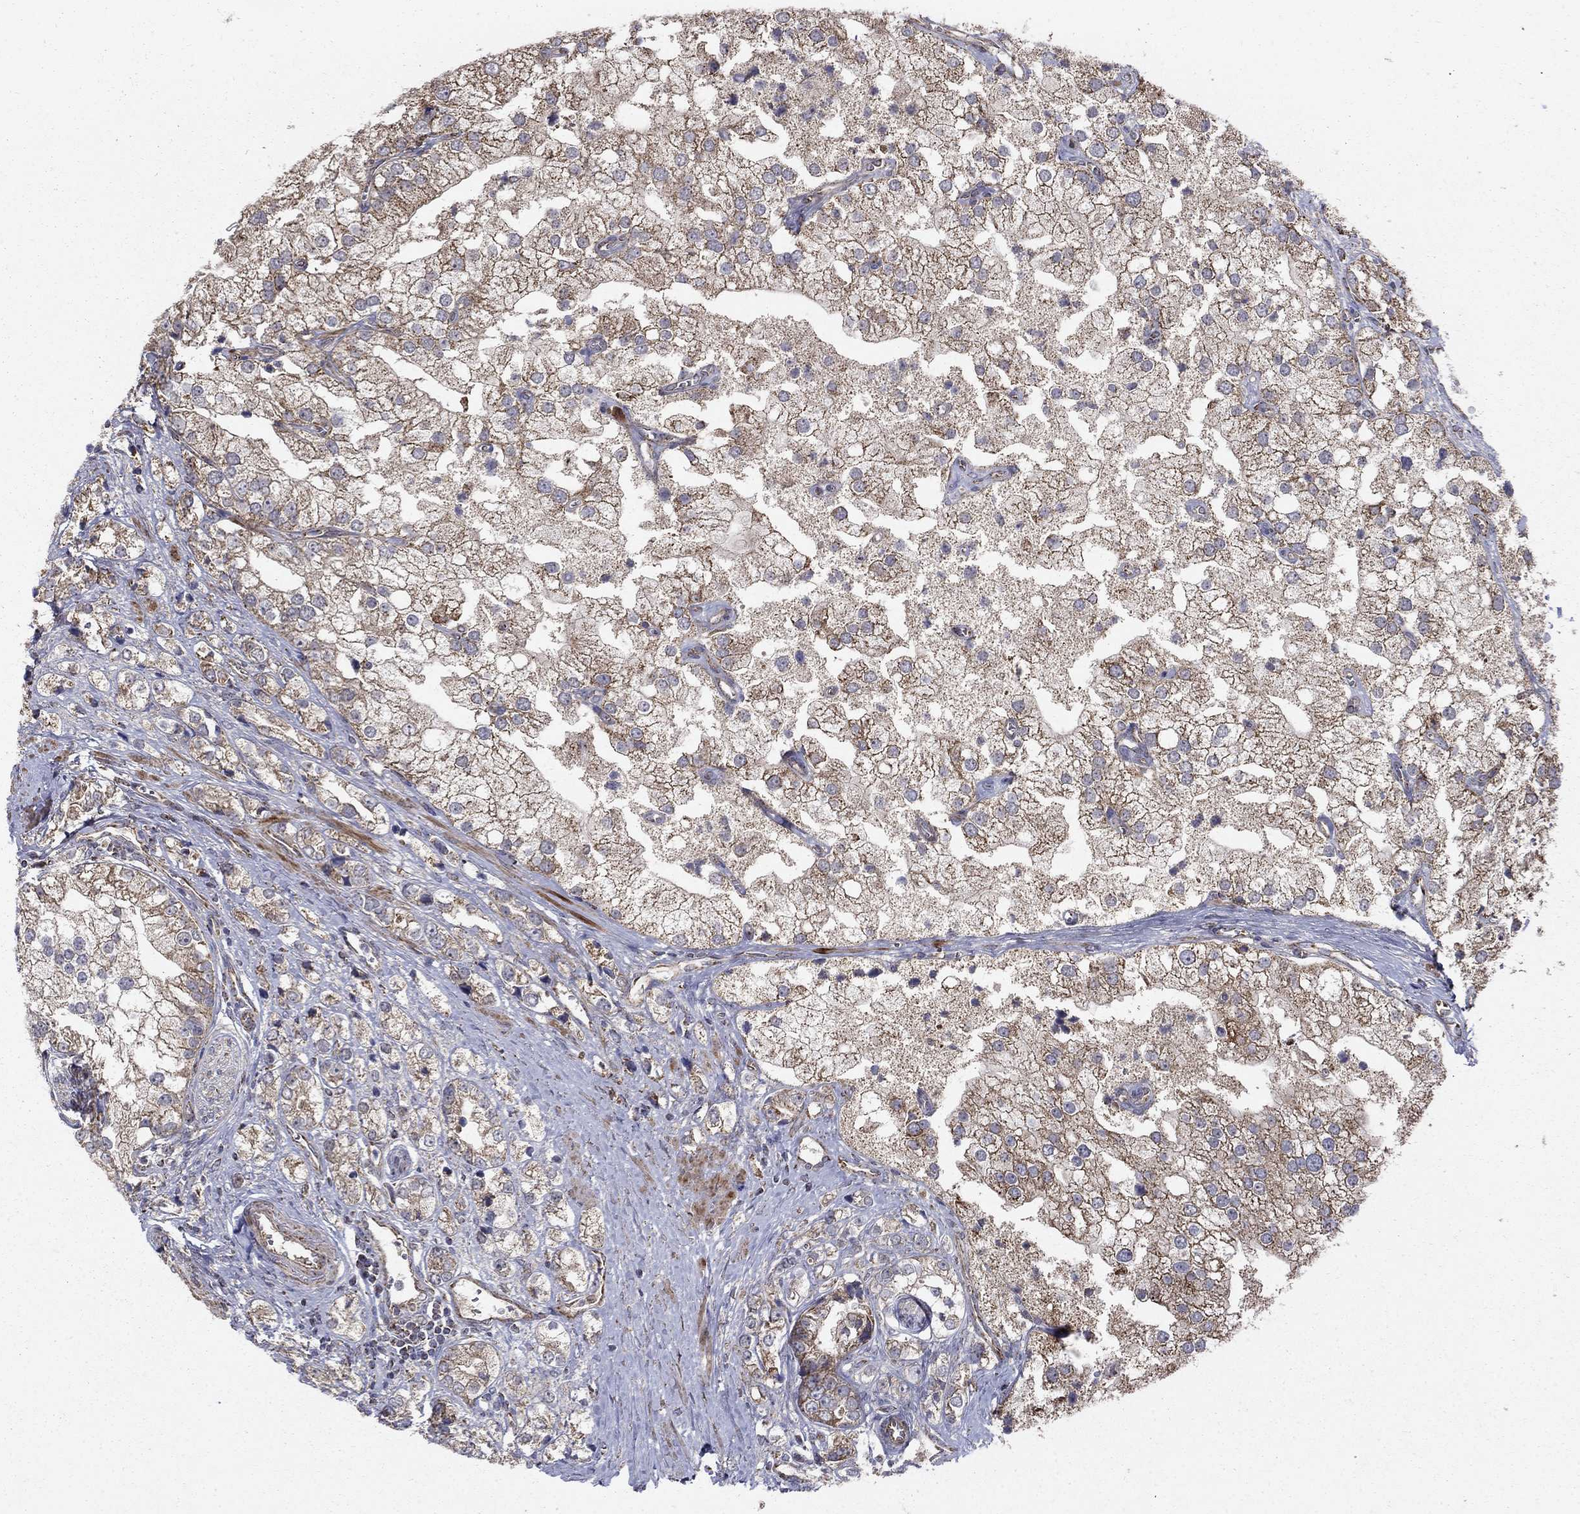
{"staining": {"intensity": "moderate", "quantity": "25%-75%", "location": "cytoplasmic/membranous"}, "tissue": "prostate cancer", "cell_type": "Tumor cells", "image_type": "cancer", "snomed": [{"axis": "morphology", "description": "Adenocarcinoma, NOS"}, {"axis": "topography", "description": "Prostate and seminal vesicle, NOS"}, {"axis": "topography", "description": "Prostate"}], "caption": "This is a histology image of immunohistochemistry staining of prostate cancer (adenocarcinoma), which shows moderate staining in the cytoplasmic/membranous of tumor cells.", "gene": "NDUFS8", "patient": {"sex": "male", "age": 79}}